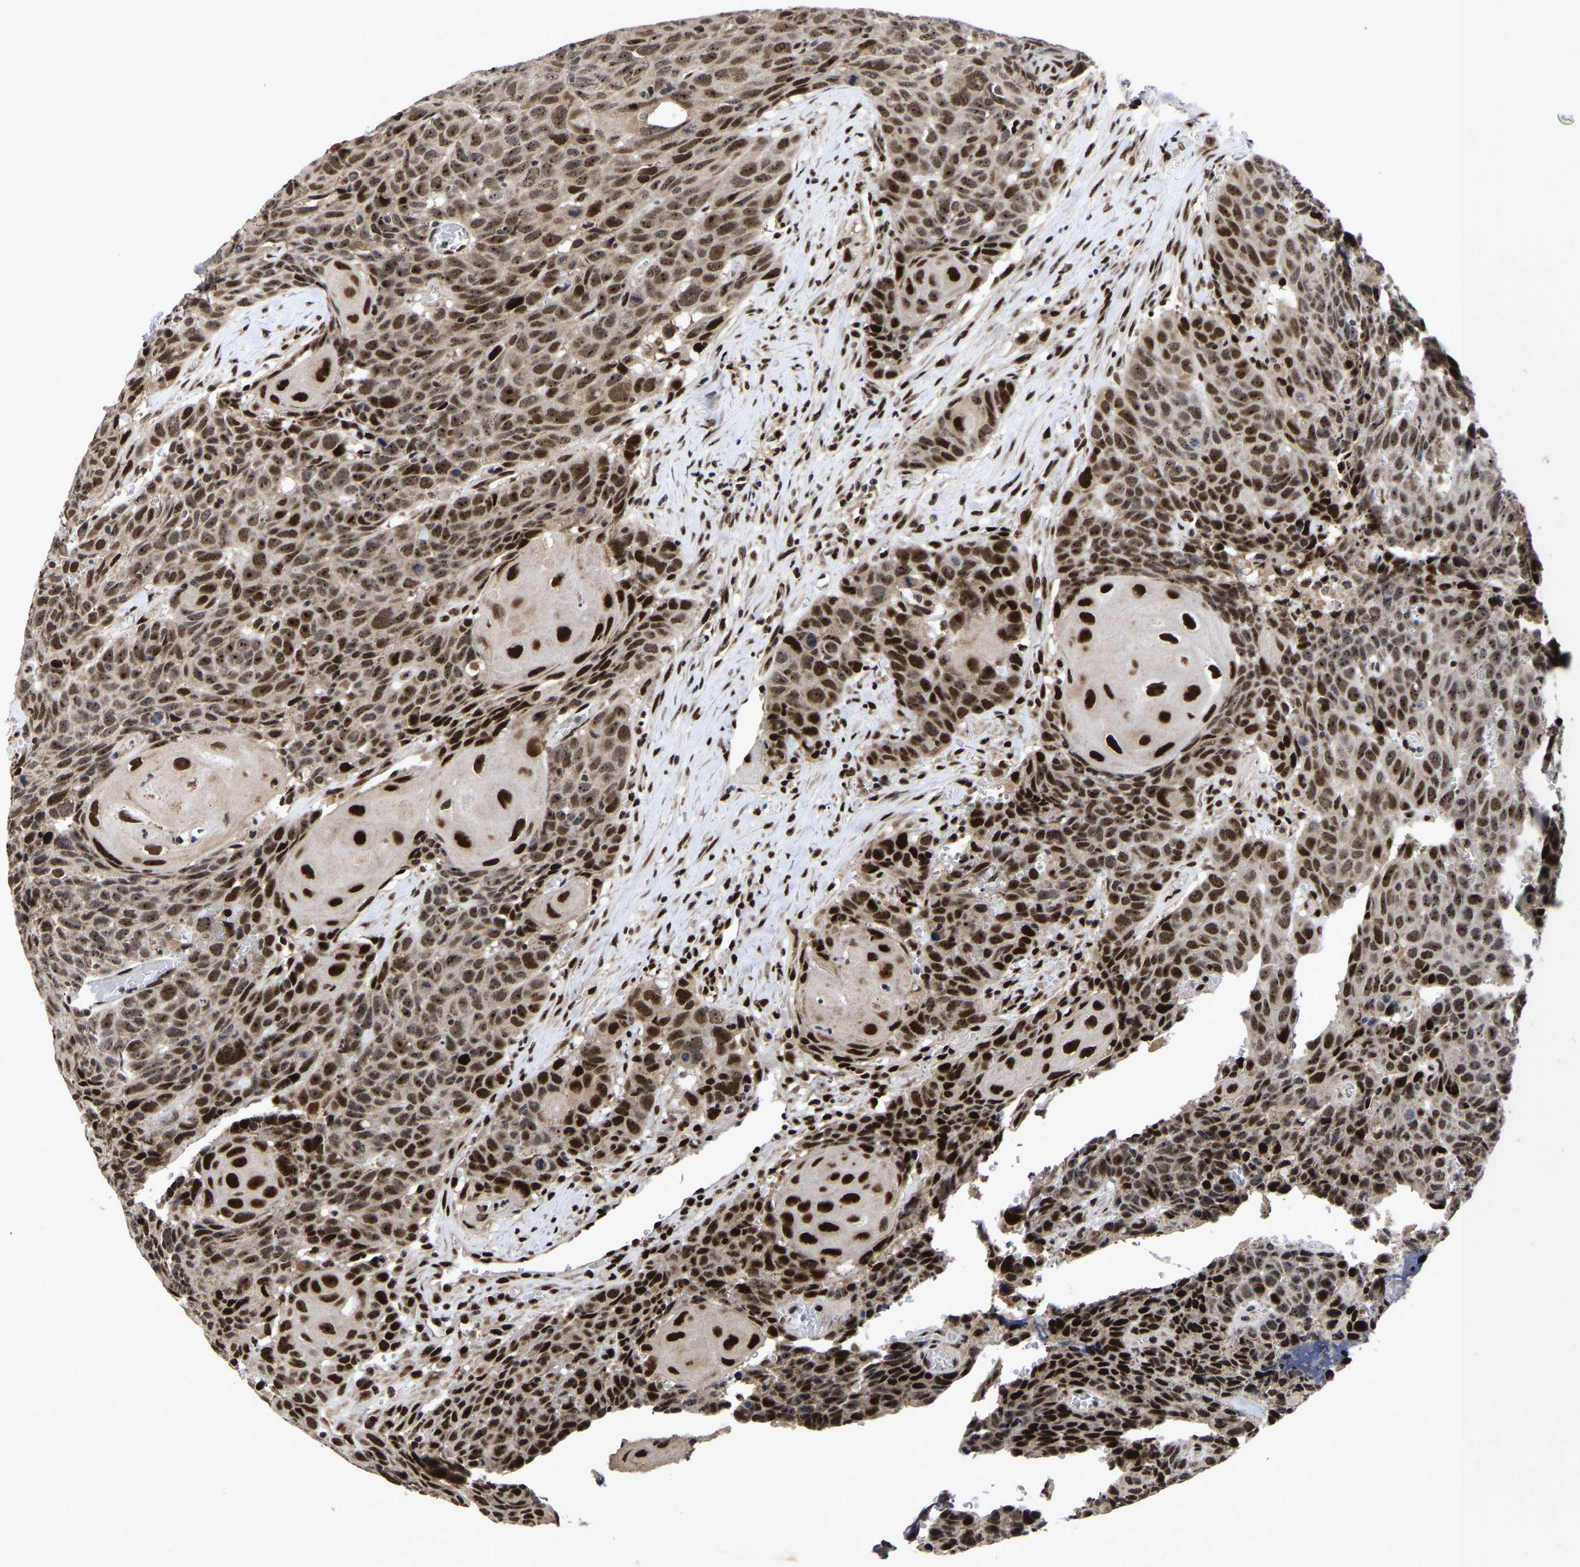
{"staining": {"intensity": "strong", "quantity": ">75%", "location": "nuclear"}, "tissue": "head and neck cancer", "cell_type": "Tumor cells", "image_type": "cancer", "snomed": [{"axis": "morphology", "description": "Squamous cell carcinoma, NOS"}, {"axis": "topography", "description": "Head-Neck"}], "caption": "Head and neck cancer stained with a brown dye reveals strong nuclear positive staining in approximately >75% of tumor cells.", "gene": "JUNB", "patient": {"sex": "male", "age": 66}}